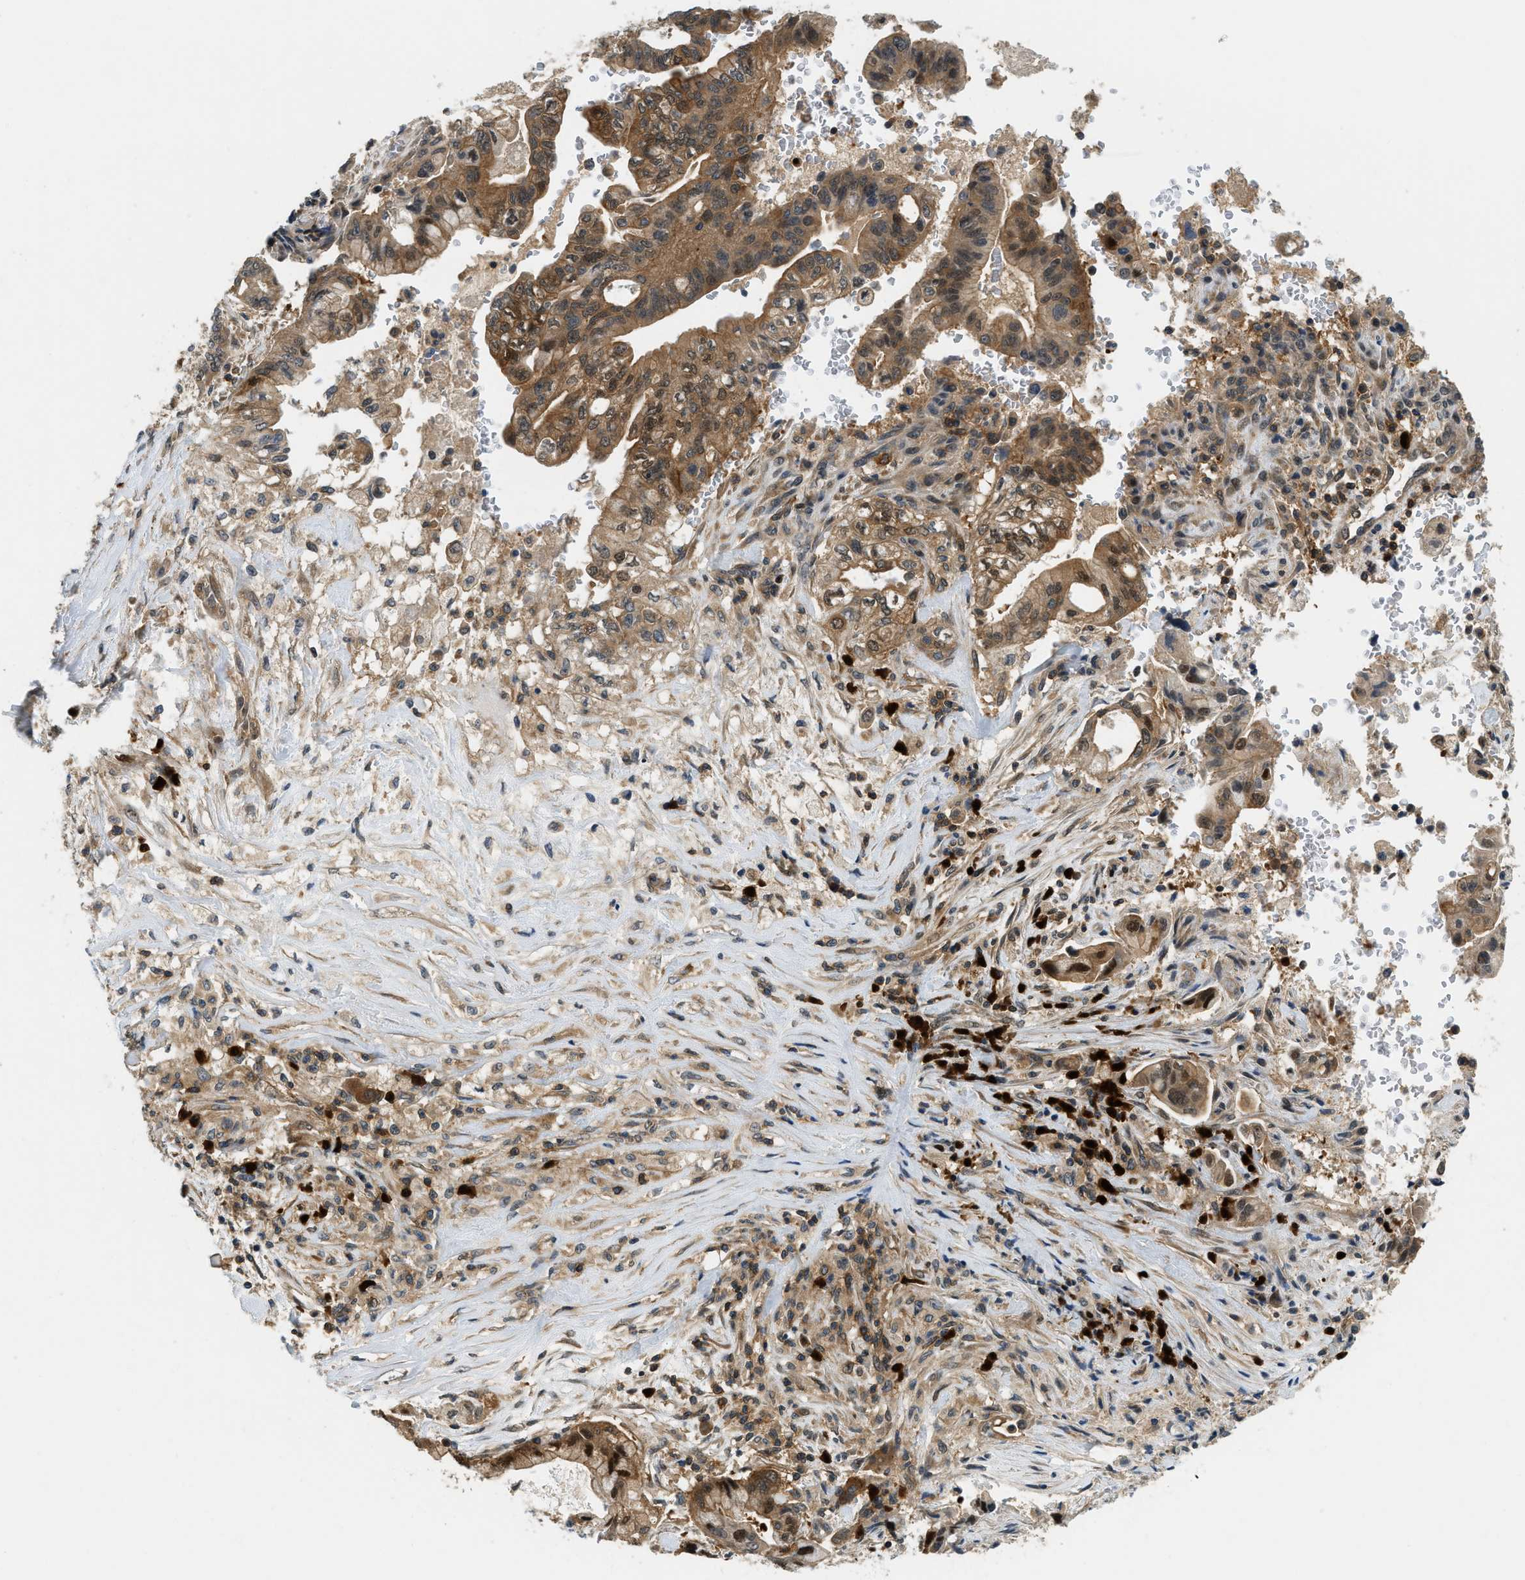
{"staining": {"intensity": "strong", "quantity": ">75%", "location": "cytoplasmic/membranous,nuclear"}, "tissue": "pancreatic cancer", "cell_type": "Tumor cells", "image_type": "cancer", "snomed": [{"axis": "morphology", "description": "Adenocarcinoma, NOS"}, {"axis": "topography", "description": "Pancreas"}], "caption": "A photomicrograph of adenocarcinoma (pancreatic) stained for a protein demonstrates strong cytoplasmic/membranous and nuclear brown staining in tumor cells.", "gene": "GMPPB", "patient": {"sex": "female", "age": 73}}